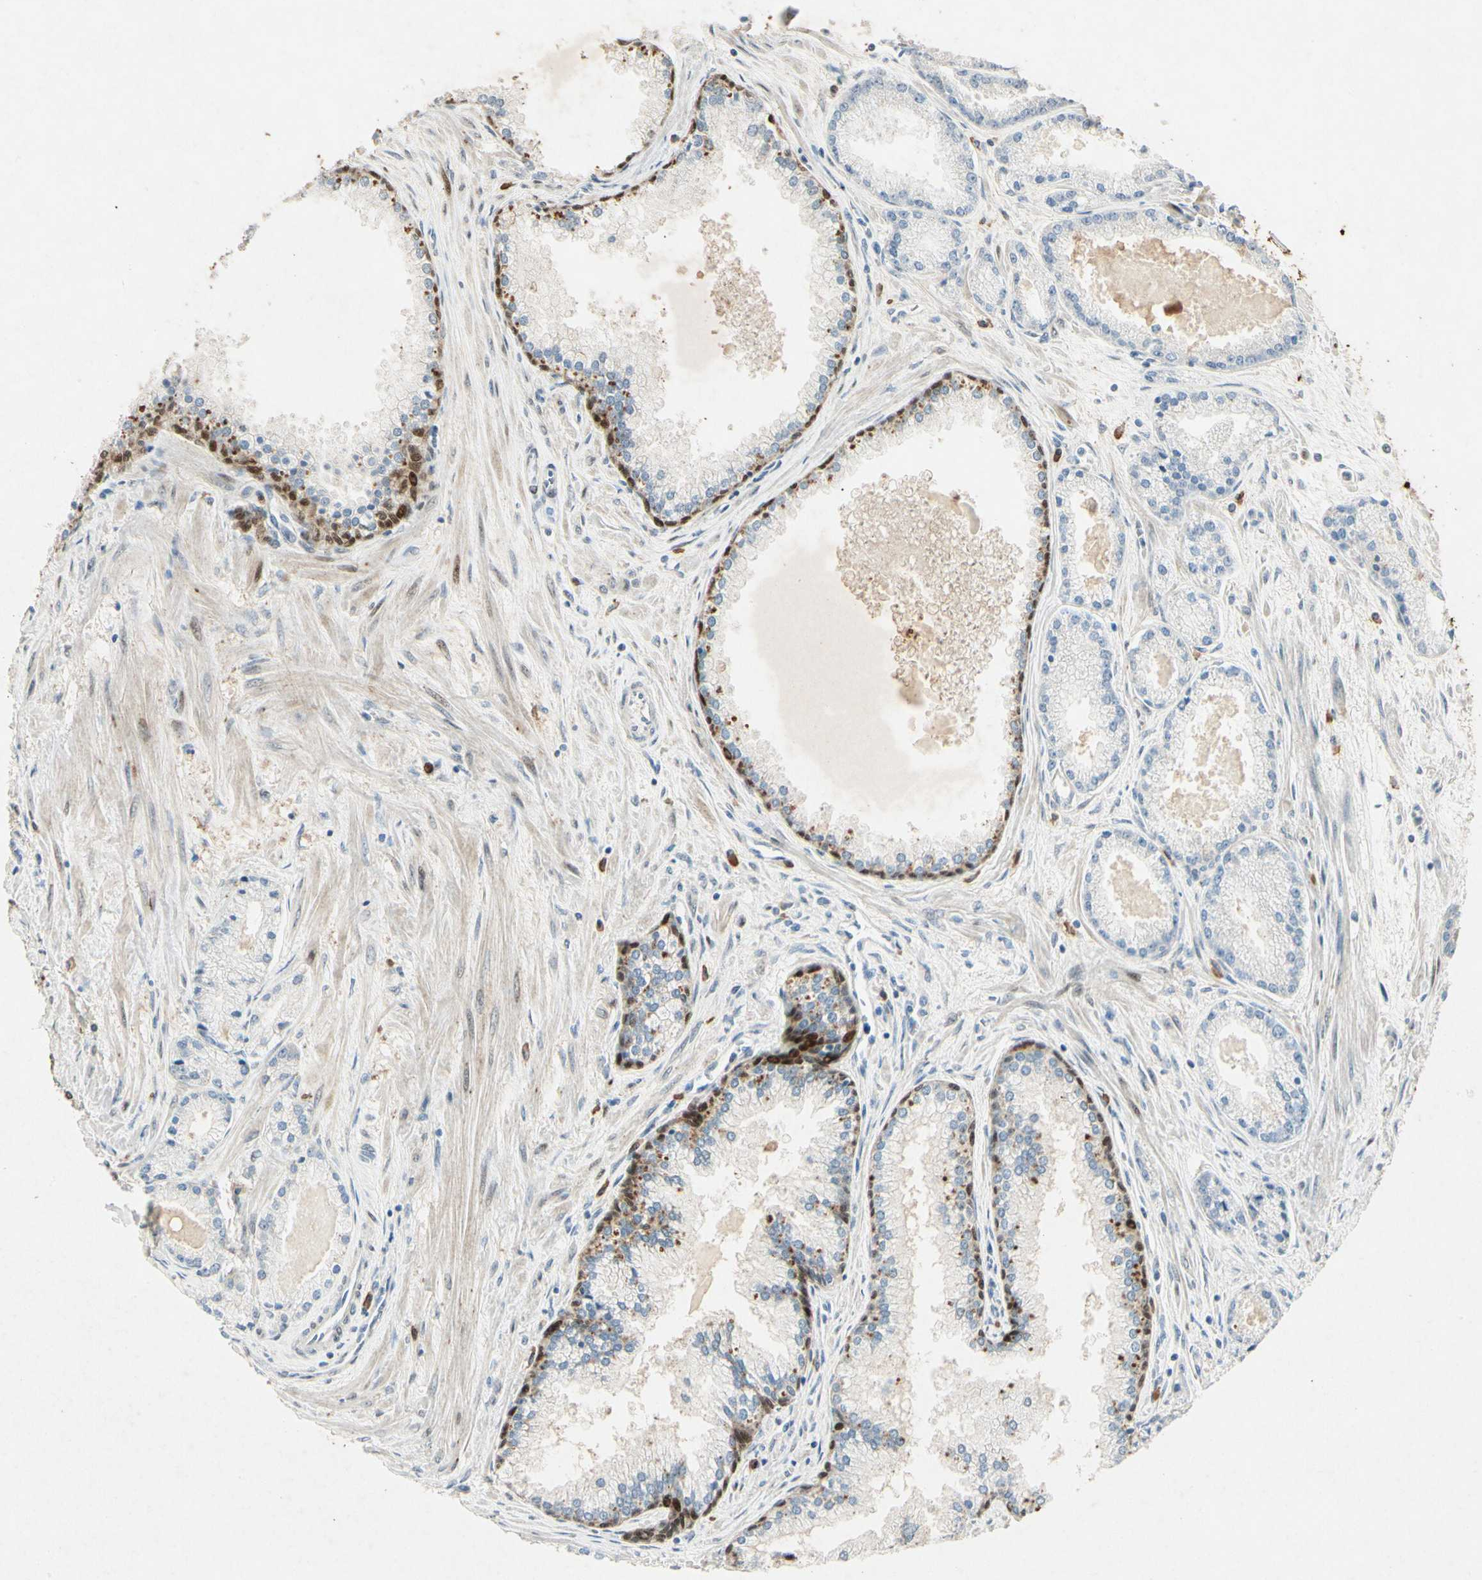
{"staining": {"intensity": "negative", "quantity": "none", "location": "none"}, "tissue": "prostate cancer", "cell_type": "Tumor cells", "image_type": "cancer", "snomed": [{"axis": "morphology", "description": "Adenocarcinoma, High grade"}, {"axis": "topography", "description": "Prostate"}], "caption": "Immunohistochemical staining of human prostate cancer (adenocarcinoma (high-grade)) displays no significant staining in tumor cells.", "gene": "HSPA1B", "patient": {"sex": "male", "age": 61}}